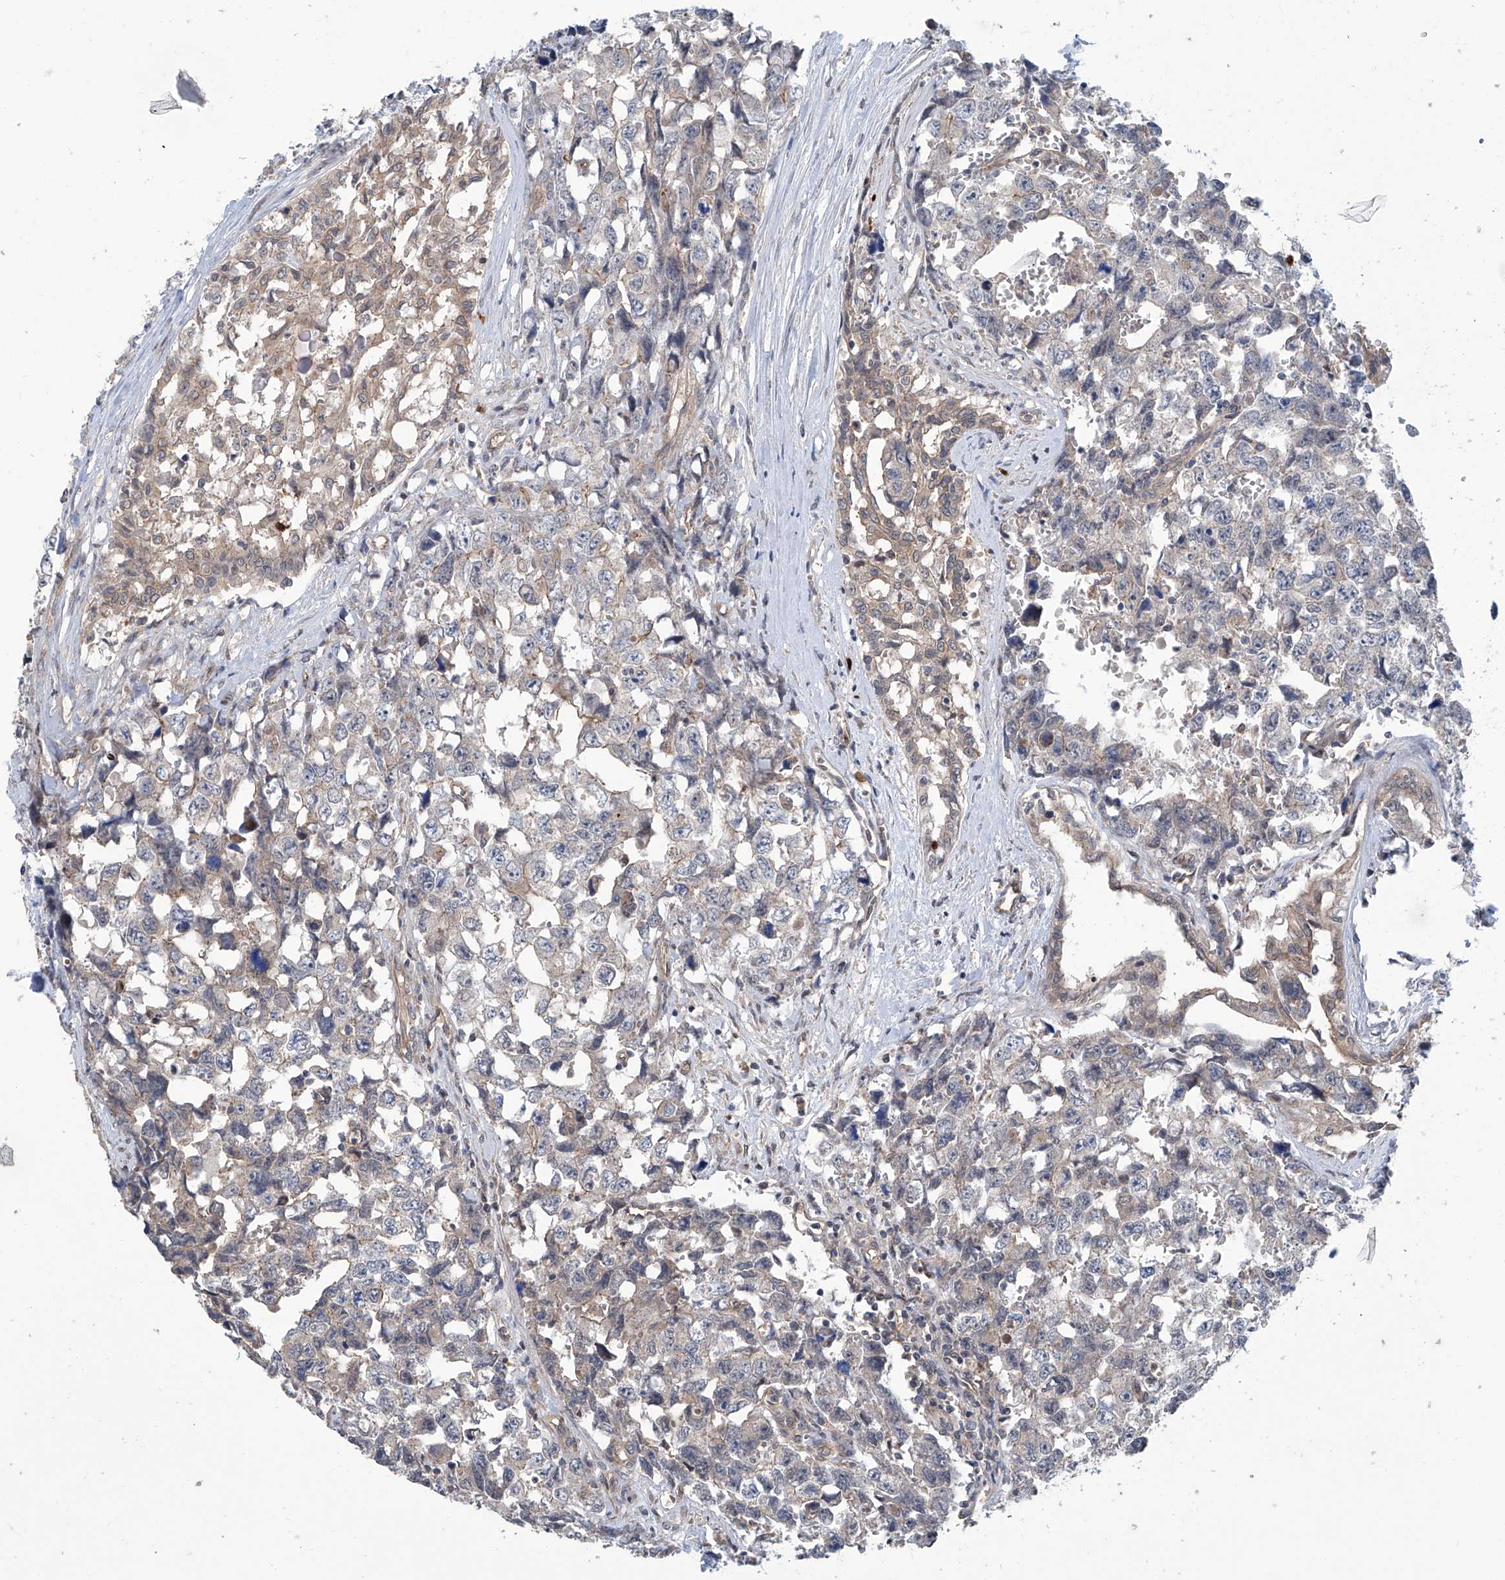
{"staining": {"intensity": "negative", "quantity": "none", "location": "none"}, "tissue": "testis cancer", "cell_type": "Tumor cells", "image_type": "cancer", "snomed": [{"axis": "morphology", "description": "Carcinoma, Embryonal, NOS"}, {"axis": "topography", "description": "Testis"}], "caption": "Tumor cells show no significant expression in testis cancer (embryonal carcinoma).", "gene": "EIF2D", "patient": {"sex": "male", "age": 31}}